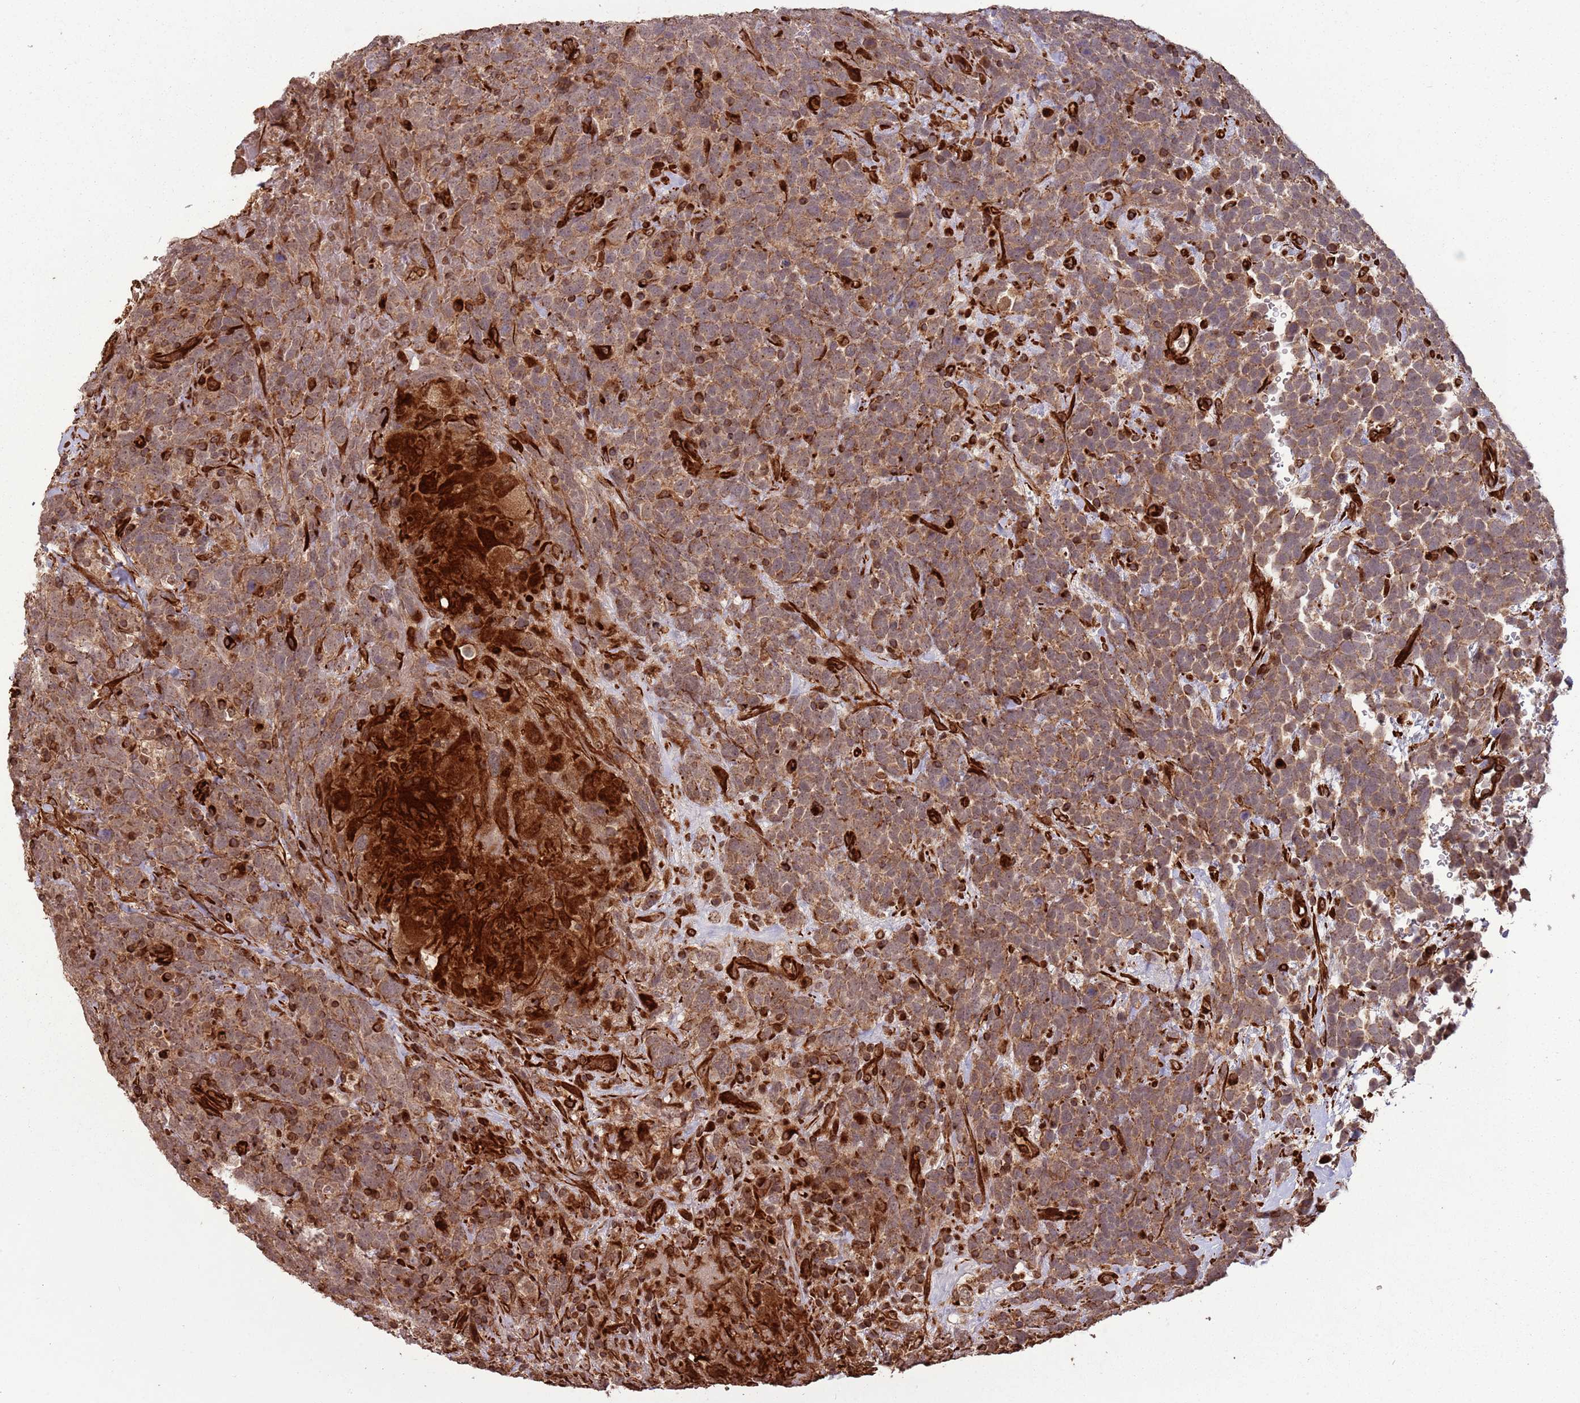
{"staining": {"intensity": "moderate", "quantity": ">75%", "location": "cytoplasmic/membranous"}, "tissue": "urothelial cancer", "cell_type": "Tumor cells", "image_type": "cancer", "snomed": [{"axis": "morphology", "description": "Urothelial carcinoma, High grade"}, {"axis": "topography", "description": "Urinary bladder"}], "caption": "The micrograph displays immunohistochemical staining of urothelial cancer. There is moderate cytoplasmic/membranous expression is identified in about >75% of tumor cells. (DAB (3,3'-diaminobenzidine) IHC, brown staining for protein, blue staining for nuclei).", "gene": "ADAMTS3", "patient": {"sex": "female", "age": 82}}